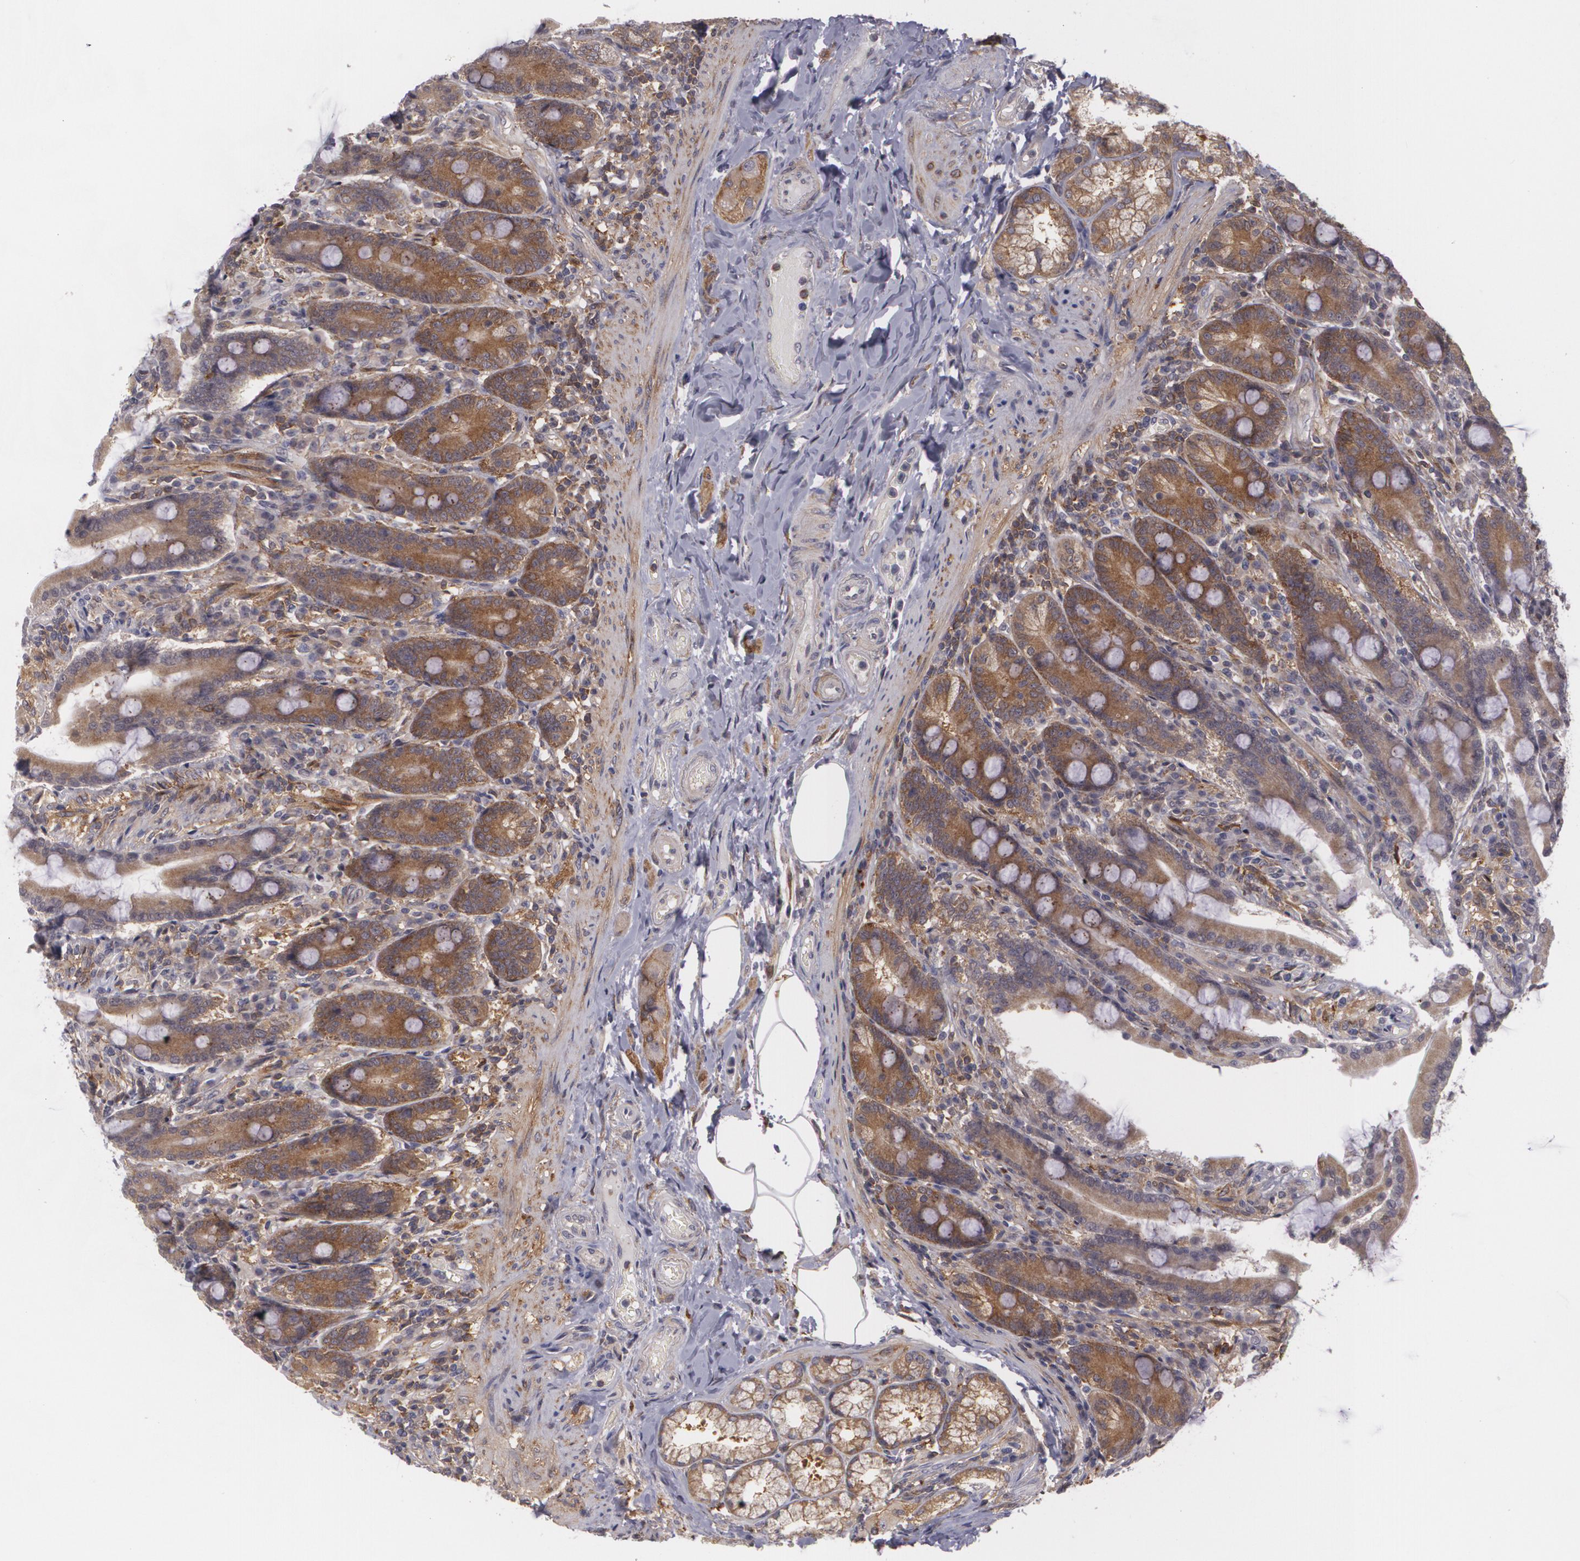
{"staining": {"intensity": "moderate", "quantity": ">75%", "location": "cytoplasmic/membranous"}, "tissue": "duodenum", "cell_type": "Glandular cells", "image_type": "normal", "snomed": [{"axis": "morphology", "description": "Normal tissue, NOS"}, {"axis": "topography", "description": "Duodenum"}], "caption": "Glandular cells demonstrate medium levels of moderate cytoplasmic/membranous positivity in approximately >75% of cells in normal duodenum. (DAB = brown stain, brightfield microscopy at high magnification).", "gene": "BIN1", "patient": {"sex": "female", "age": 64}}